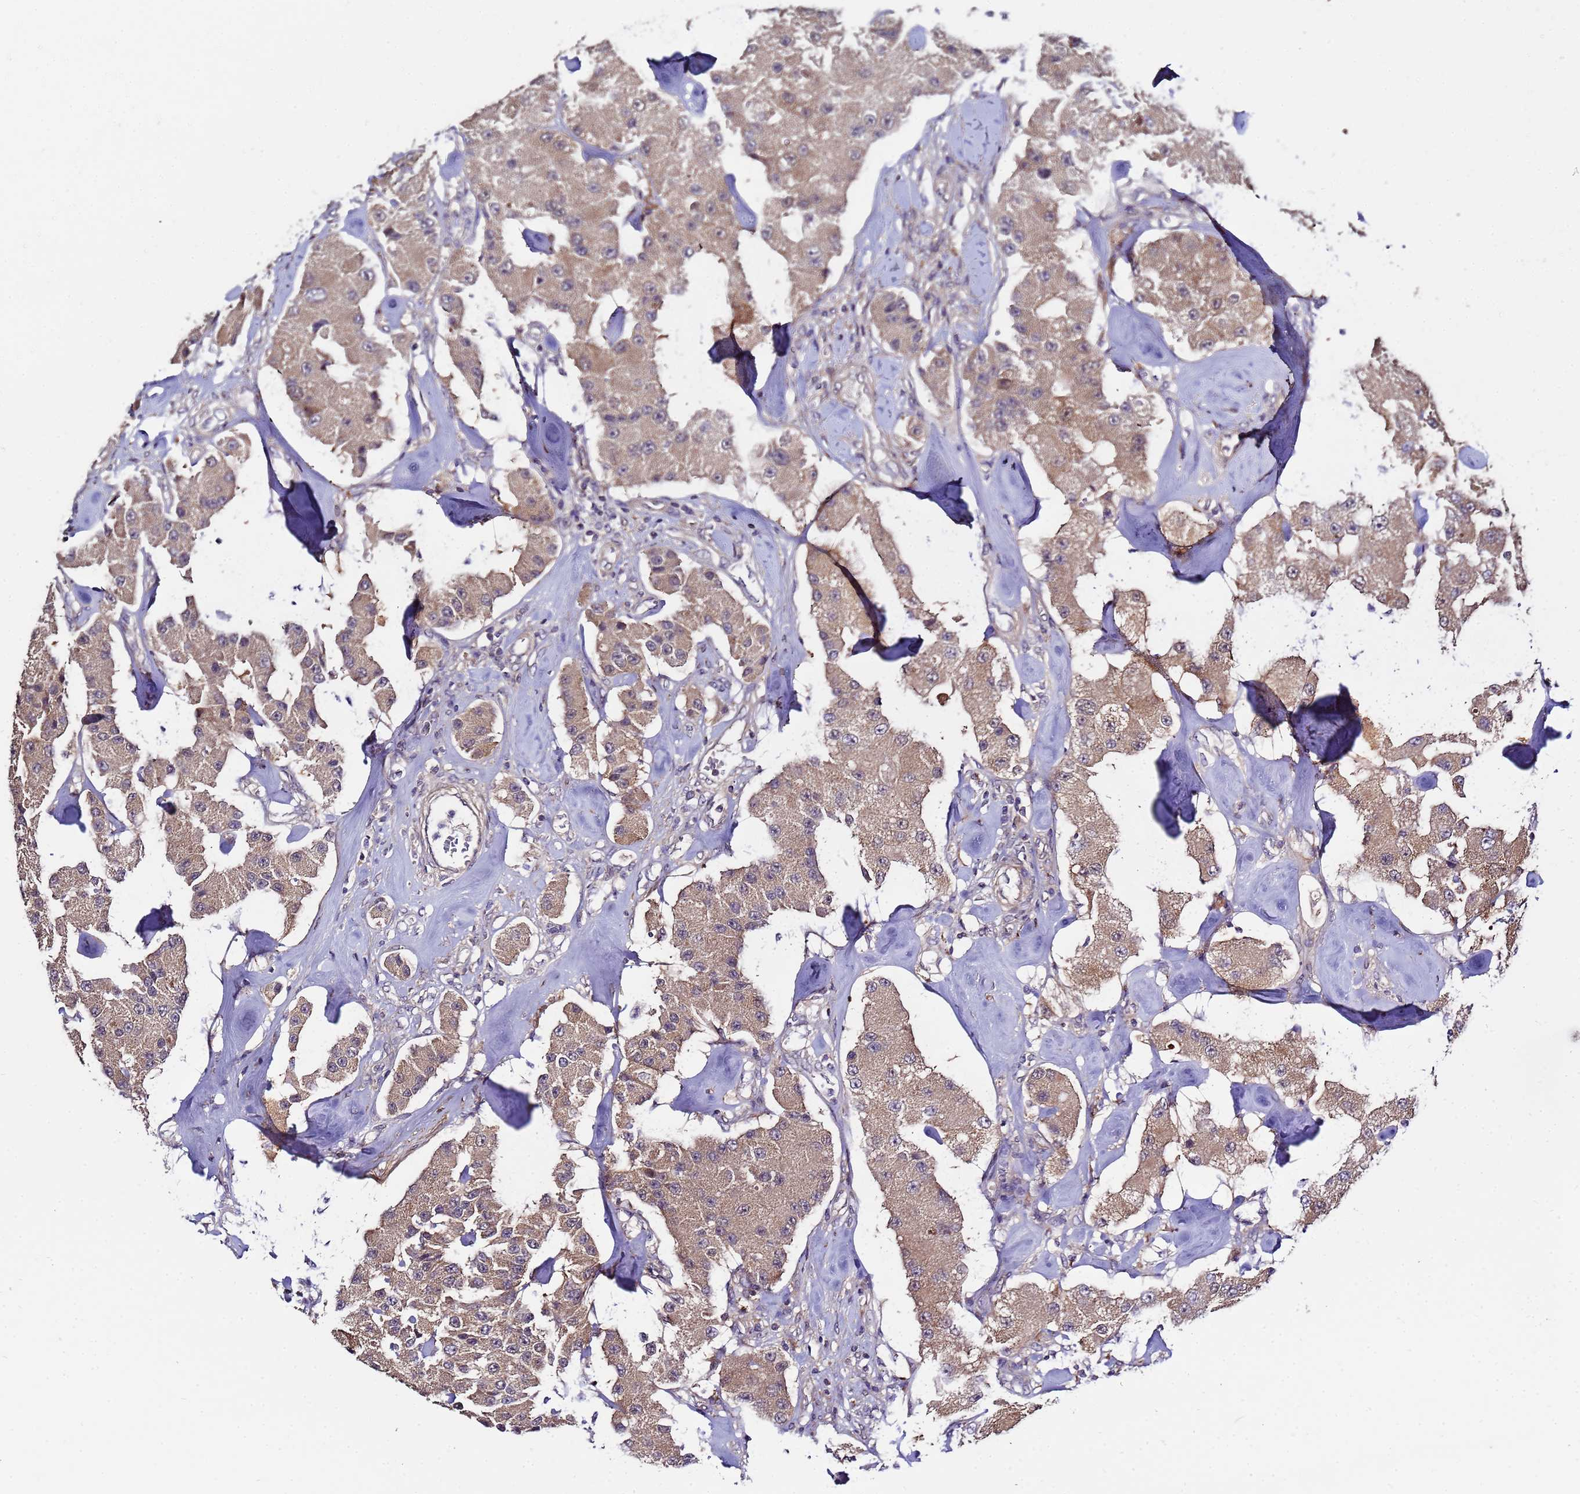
{"staining": {"intensity": "moderate", "quantity": ">75%", "location": "cytoplasmic/membranous"}, "tissue": "carcinoid", "cell_type": "Tumor cells", "image_type": "cancer", "snomed": [{"axis": "morphology", "description": "Carcinoid, malignant, NOS"}, {"axis": "topography", "description": "Pancreas"}], "caption": "Malignant carcinoid tissue exhibits moderate cytoplasmic/membranous expression in about >75% of tumor cells, visualized by immunohistochemistry.", "gene": "NAXE", "patient": {"sex": "male", "age": 41}}